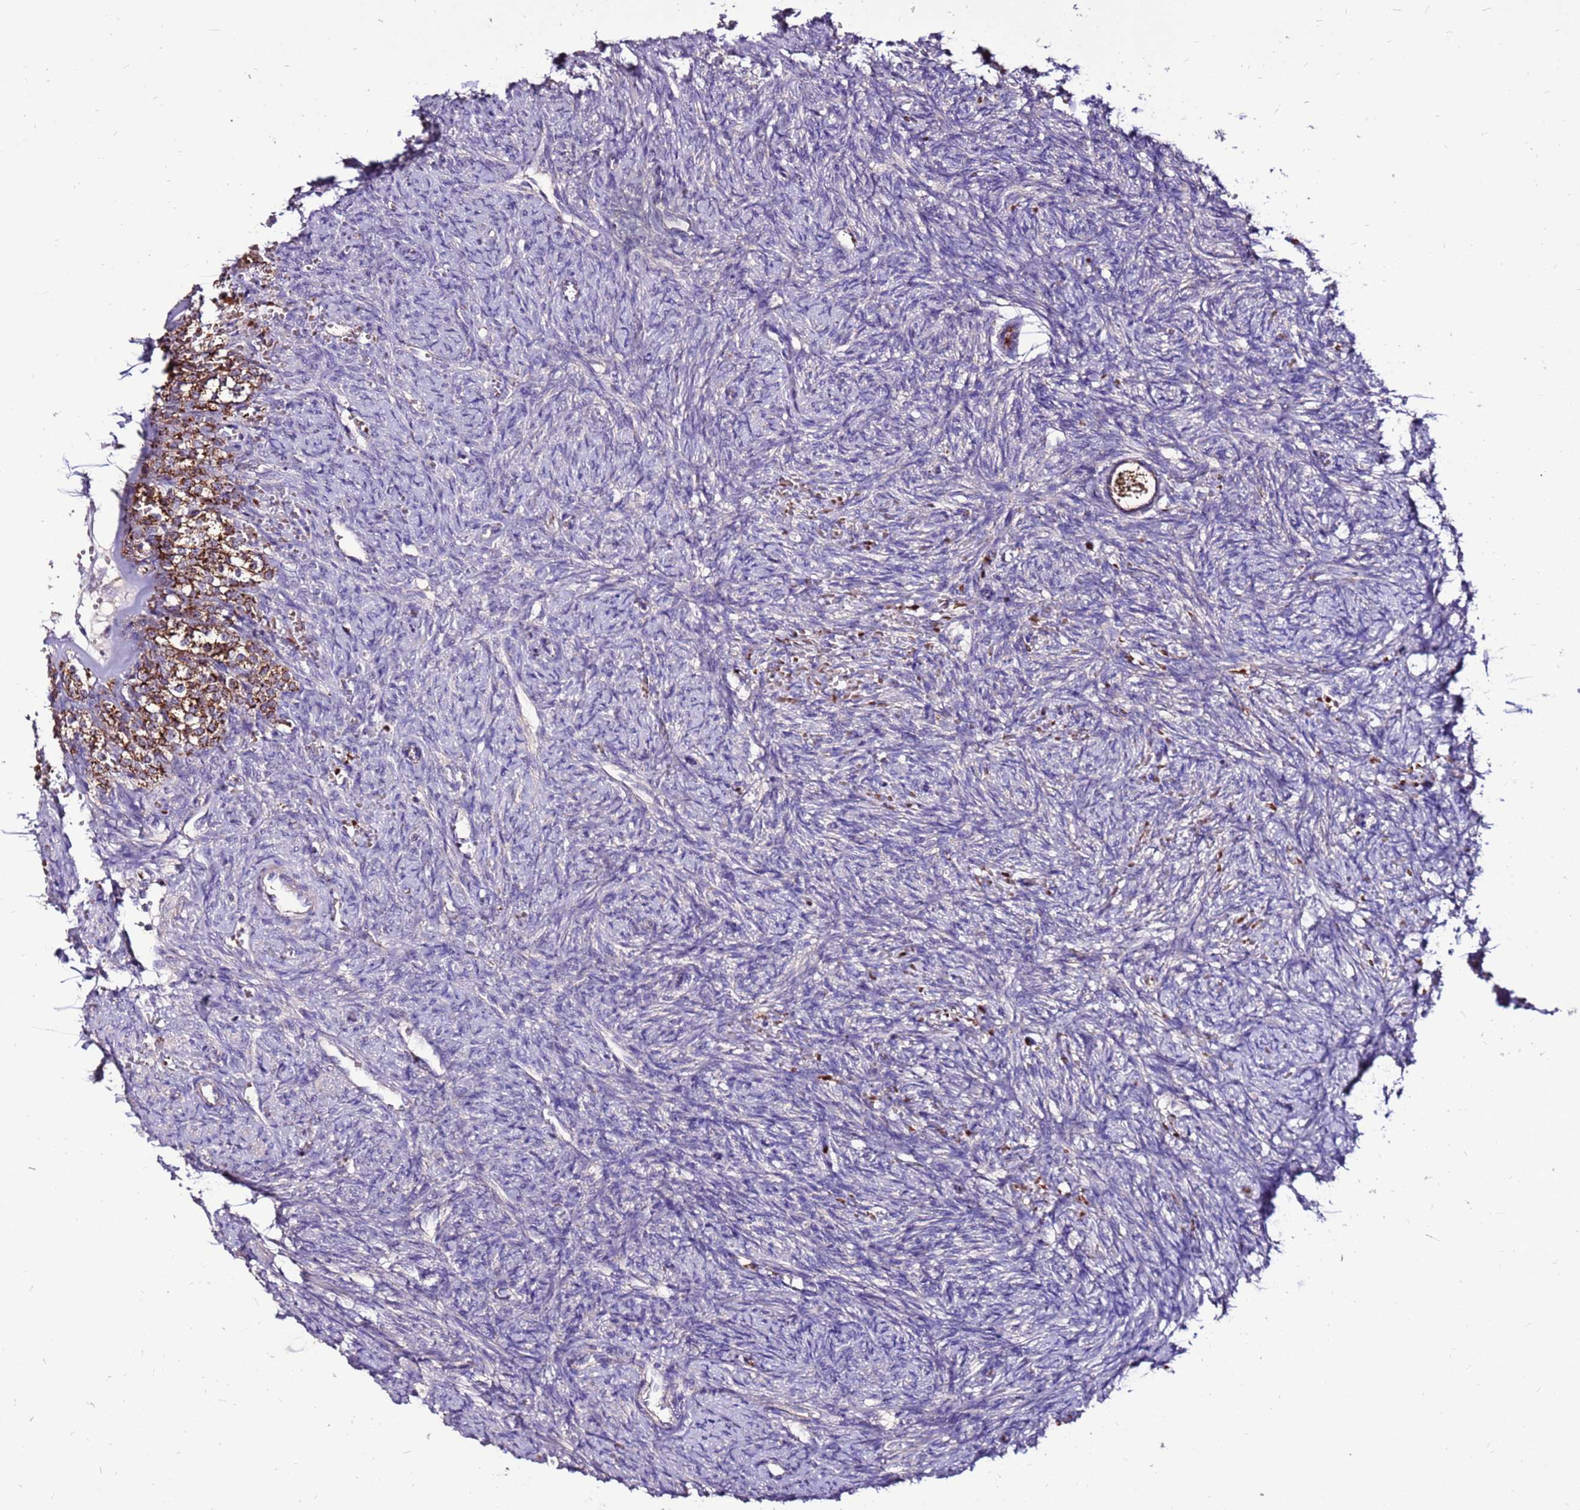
{"staining": {"intensity": "moderate", "quantity": ">75%", "location": "cytoplasmic/membranous"}, "tissue": "ovary", "cell_type": "Follicle cells", "image_type": "normal", "snomed": [{"axis": "morphology", "description": "Normal tissue, NOS"}, {"axis": "topography", "description": "Ovary"}], "caption": "Approximately >75% of follicle cells in benign human ovary reveal moderate cytoplasmic/membranous protein staining as visualized by brown immunohistochemical staining.", "gene": "SPSB3", "patient": {"sex": "female", "age": 41}}